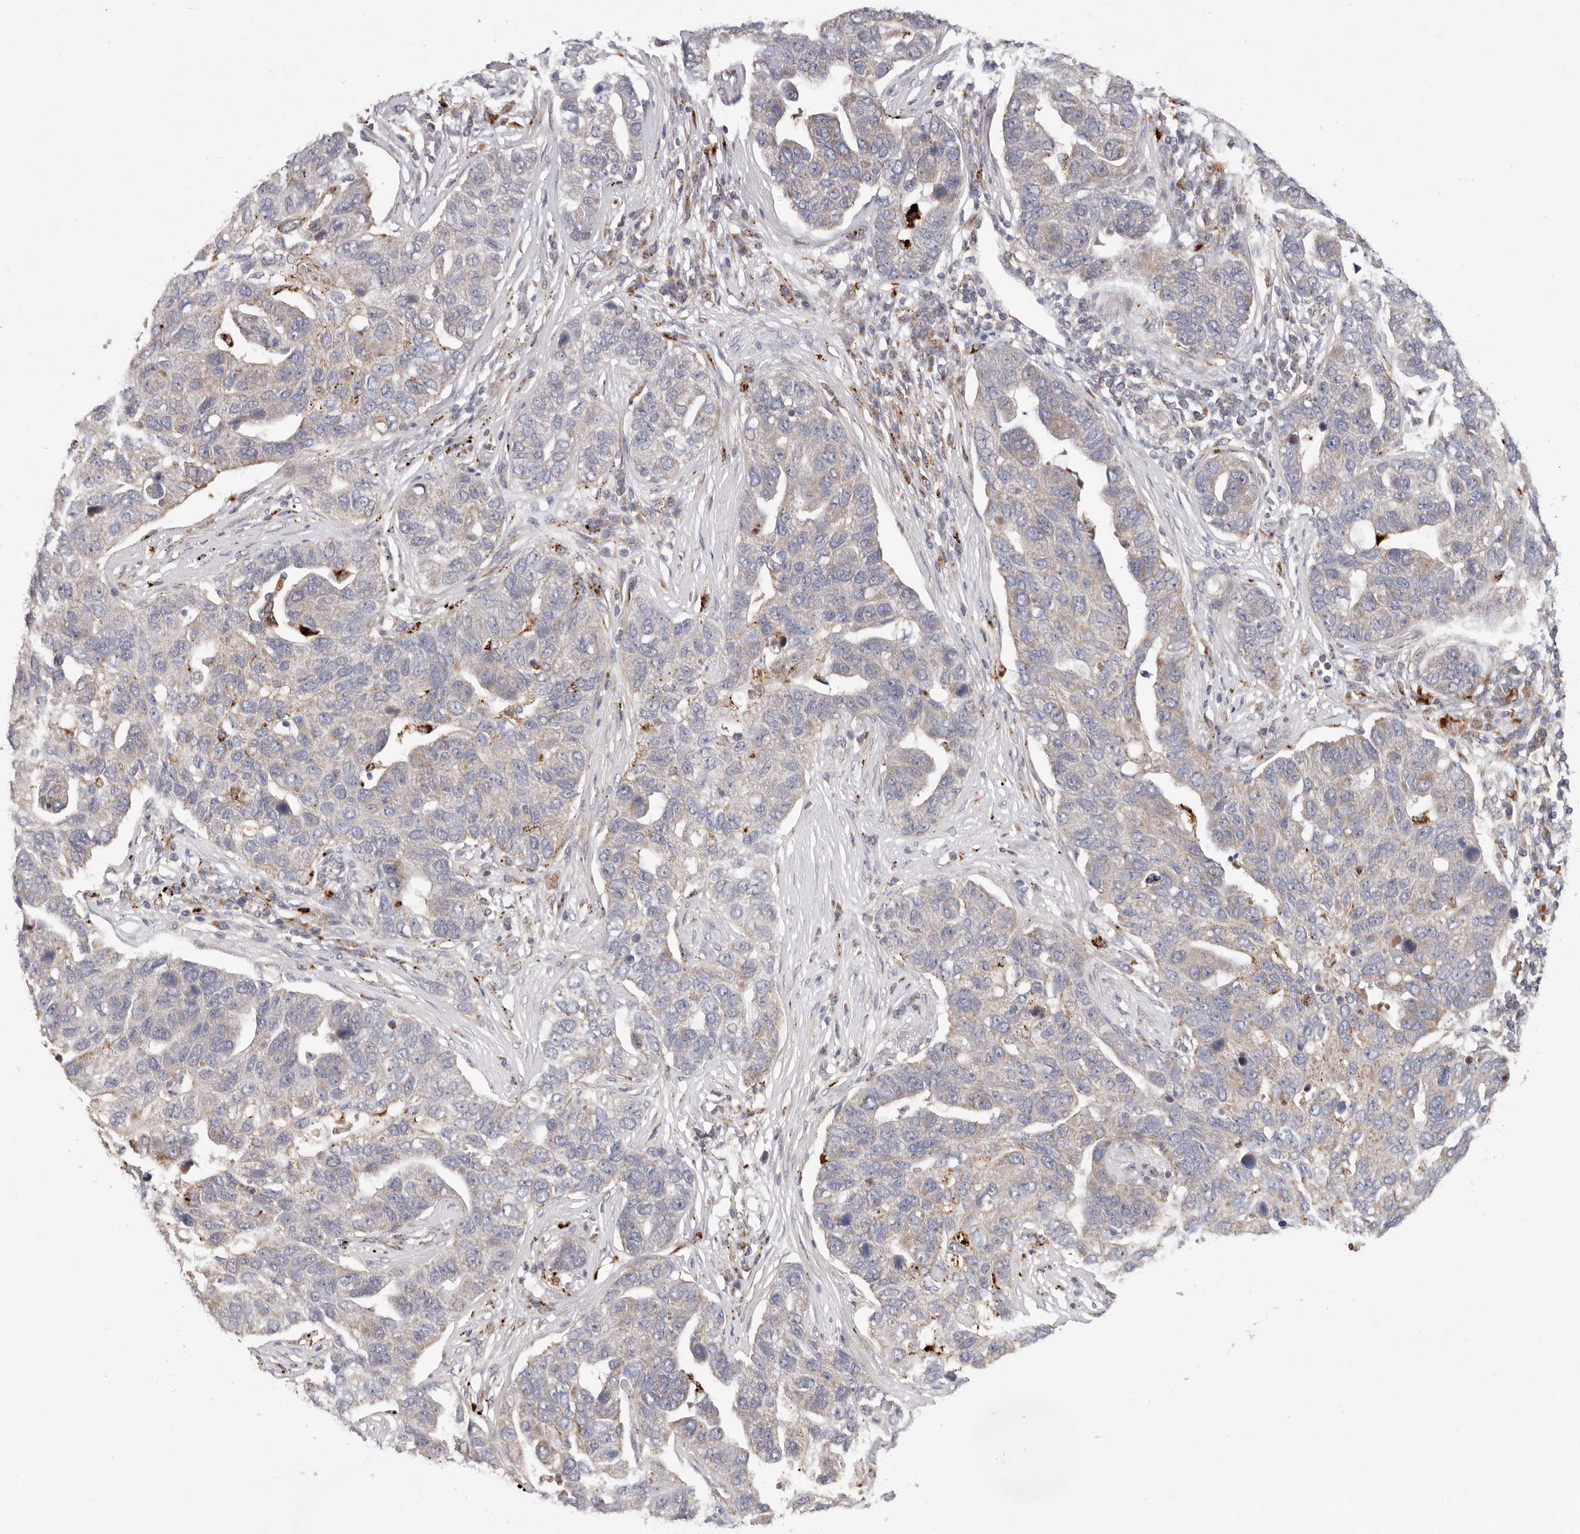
{"staining": {"intensity": "weak", "quantity": "<25%", "location": "cytoplasmic/membranous"}, "tissue": "pancreatic cancer", "cell_type": "Tumor cells", "image_type": "cancer", "snomed": [{"axis": "morphology", "description": "Adenocarcinoma, NOS"}, {"axis": "topography", "description": "Pancreas"}], "caption": "There is no significant staining in tumor cells of adenocarcinoma (pancreatic).", "gene": "TOR3A", "patient": {"sex": "female", "age": 61}}